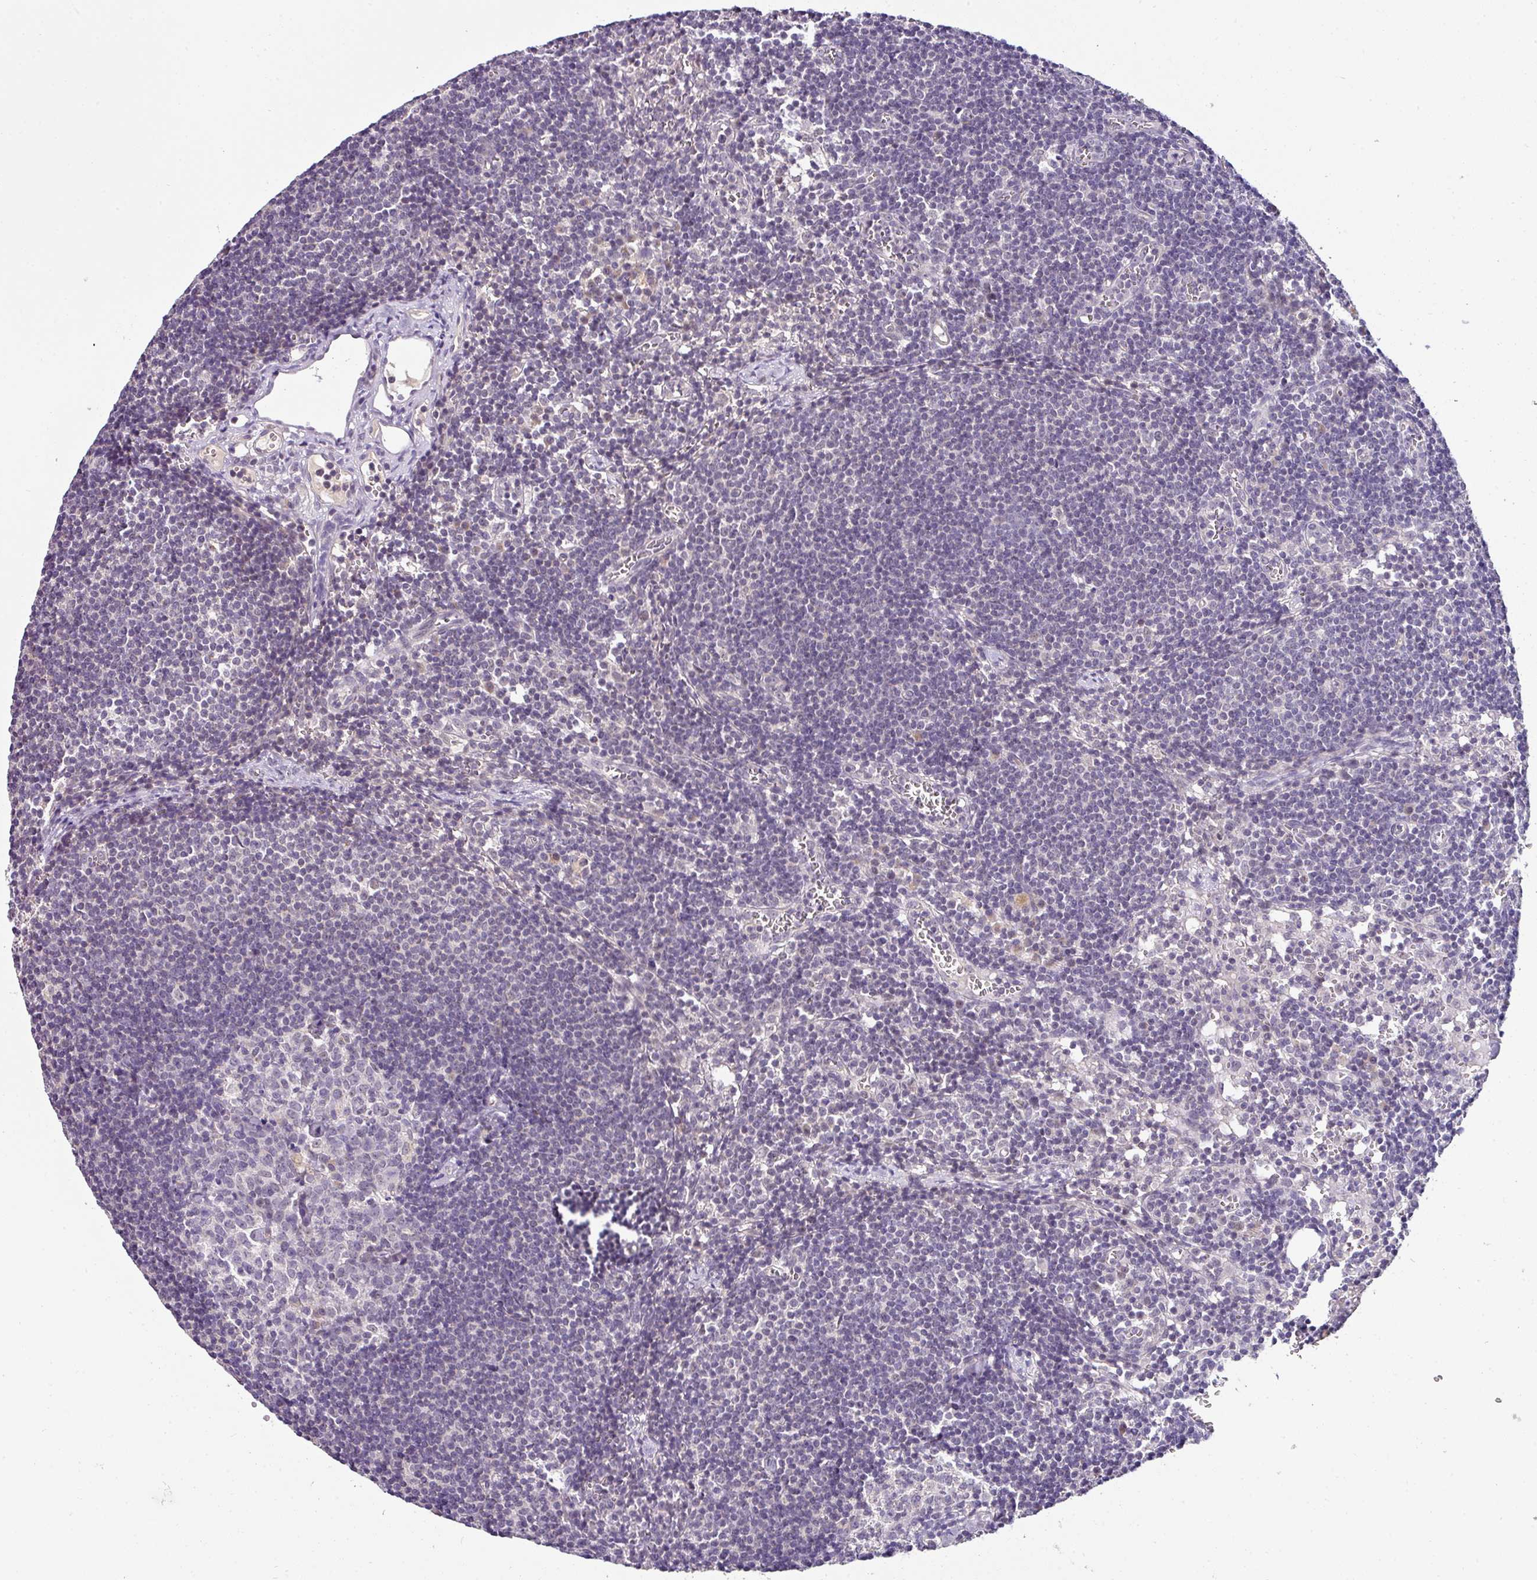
{"staining": {"intensity": "negative", "quantity": "none", "location": "none"}, "tissue": "lymph node", "cell_type": "Germinal center cells", "image_type": "normal", "snomed": [{"axis": "morphology", "description": "Normal tissue, NOS"}, {"axis": "topography", "description": "Lymph node"}], "caption": "Immunohistochemistry (IHC) of normal human lymph node reveals no staining in germinal center cells. (DAB (3,3'-diaminobenzidine) IHC, high magnification).", "gene": "NAPSA", "patient": {"sex": "female", "age": 27}}